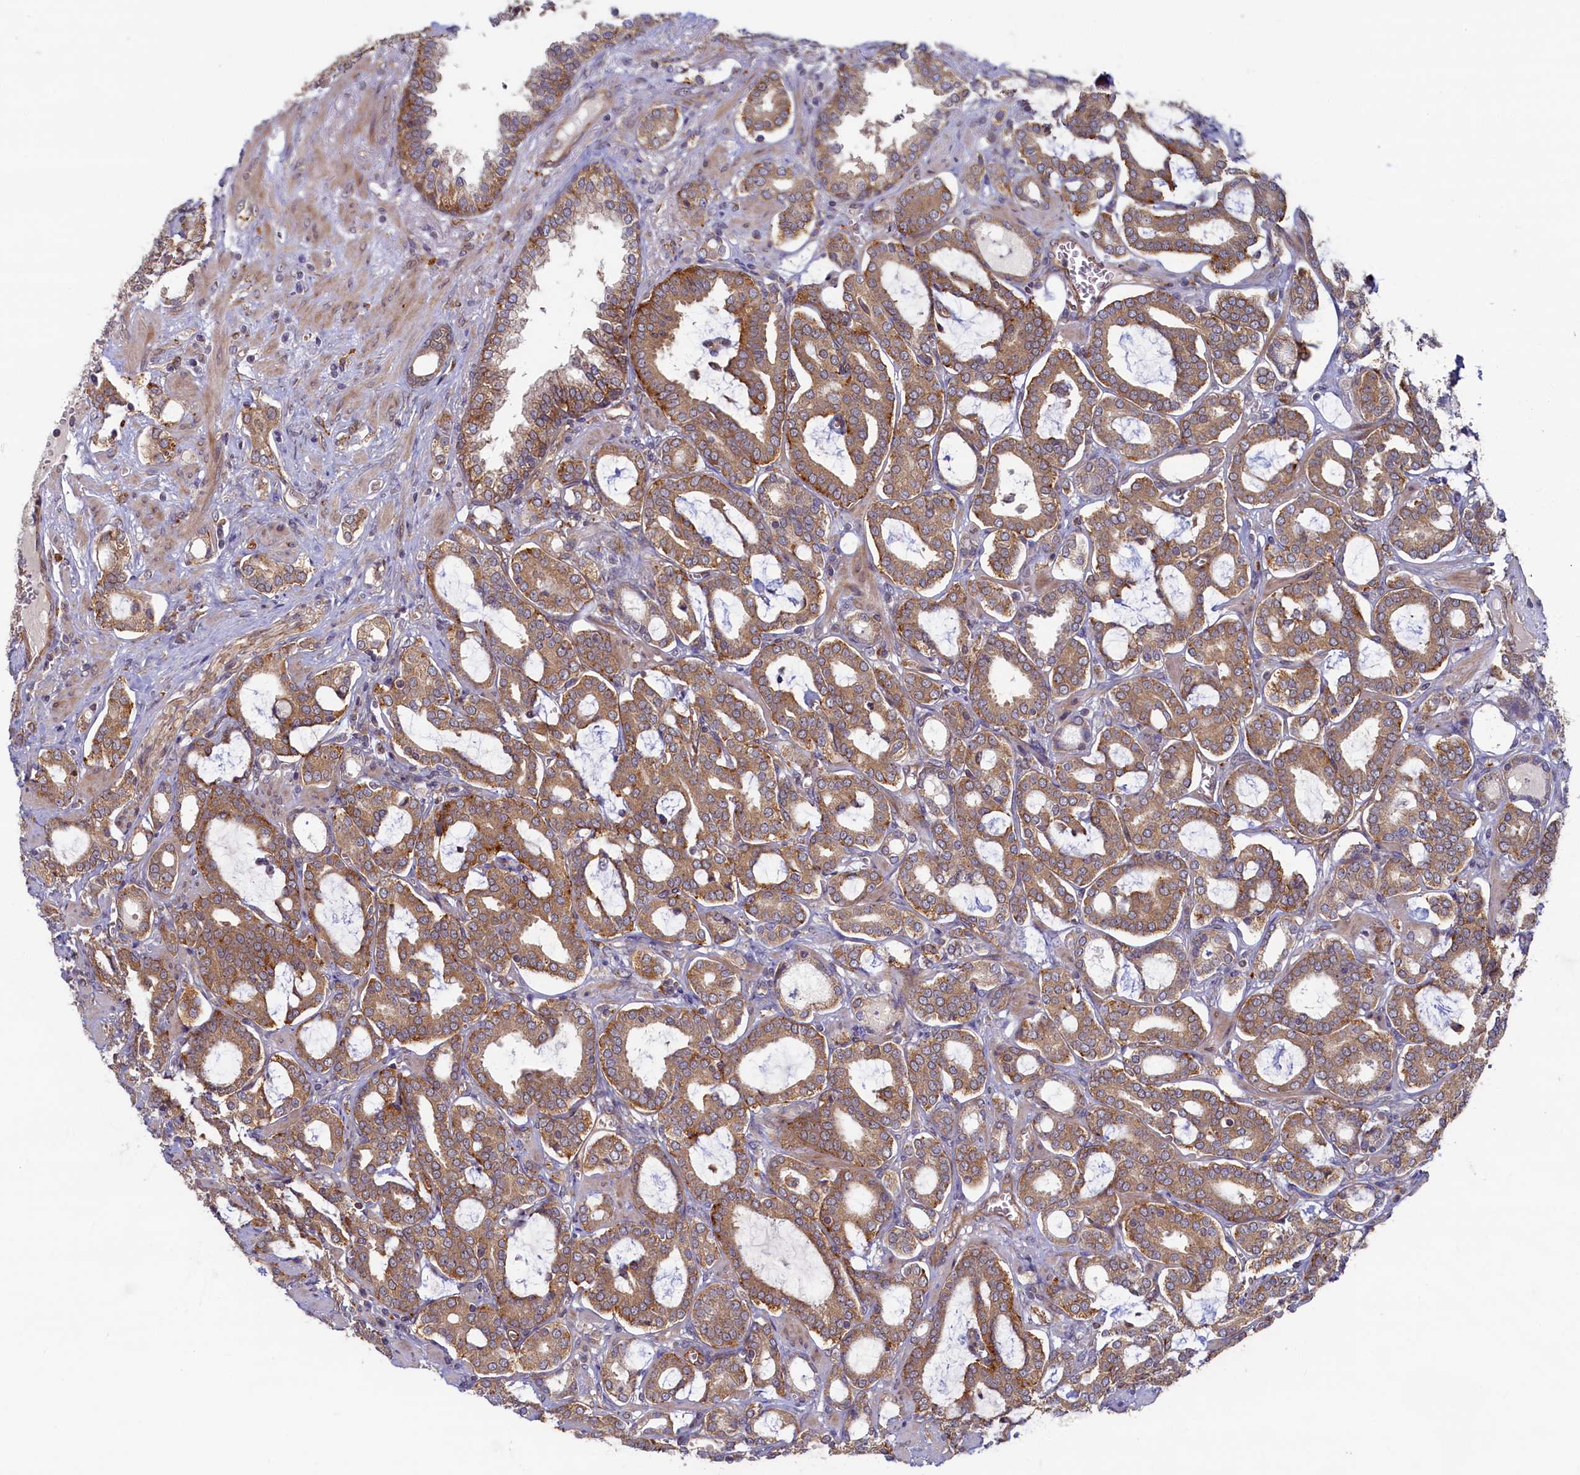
{"staining": {"intensity": "moderate", "quantity": ">75%", "location": "cytoplasmic/membranous"}, "tissue": "prostate cancer", "cell_type": "Tumor cells", "image_type": "cancer", "snomed": [{"axis": "morphology", "description": "Adenocarcinoma, High grade"}, {"axis": "topography", "description": "Prostate and seminal vesicle, NOS"}], "caption": "Immunohistochemistry (DAB) staining of prostate cancer (high-grade adenocarcinoma) reveals moderate cytoplasmic/membranous protein positivity in approximately >75% of tumor cells. The staining is performed using DAB brown chromogen to label protein expression. The nuclei are counter-stained blue using hematoxylin.", "gene": "STX12", "patient": {"sex": "male", "age": 67}}